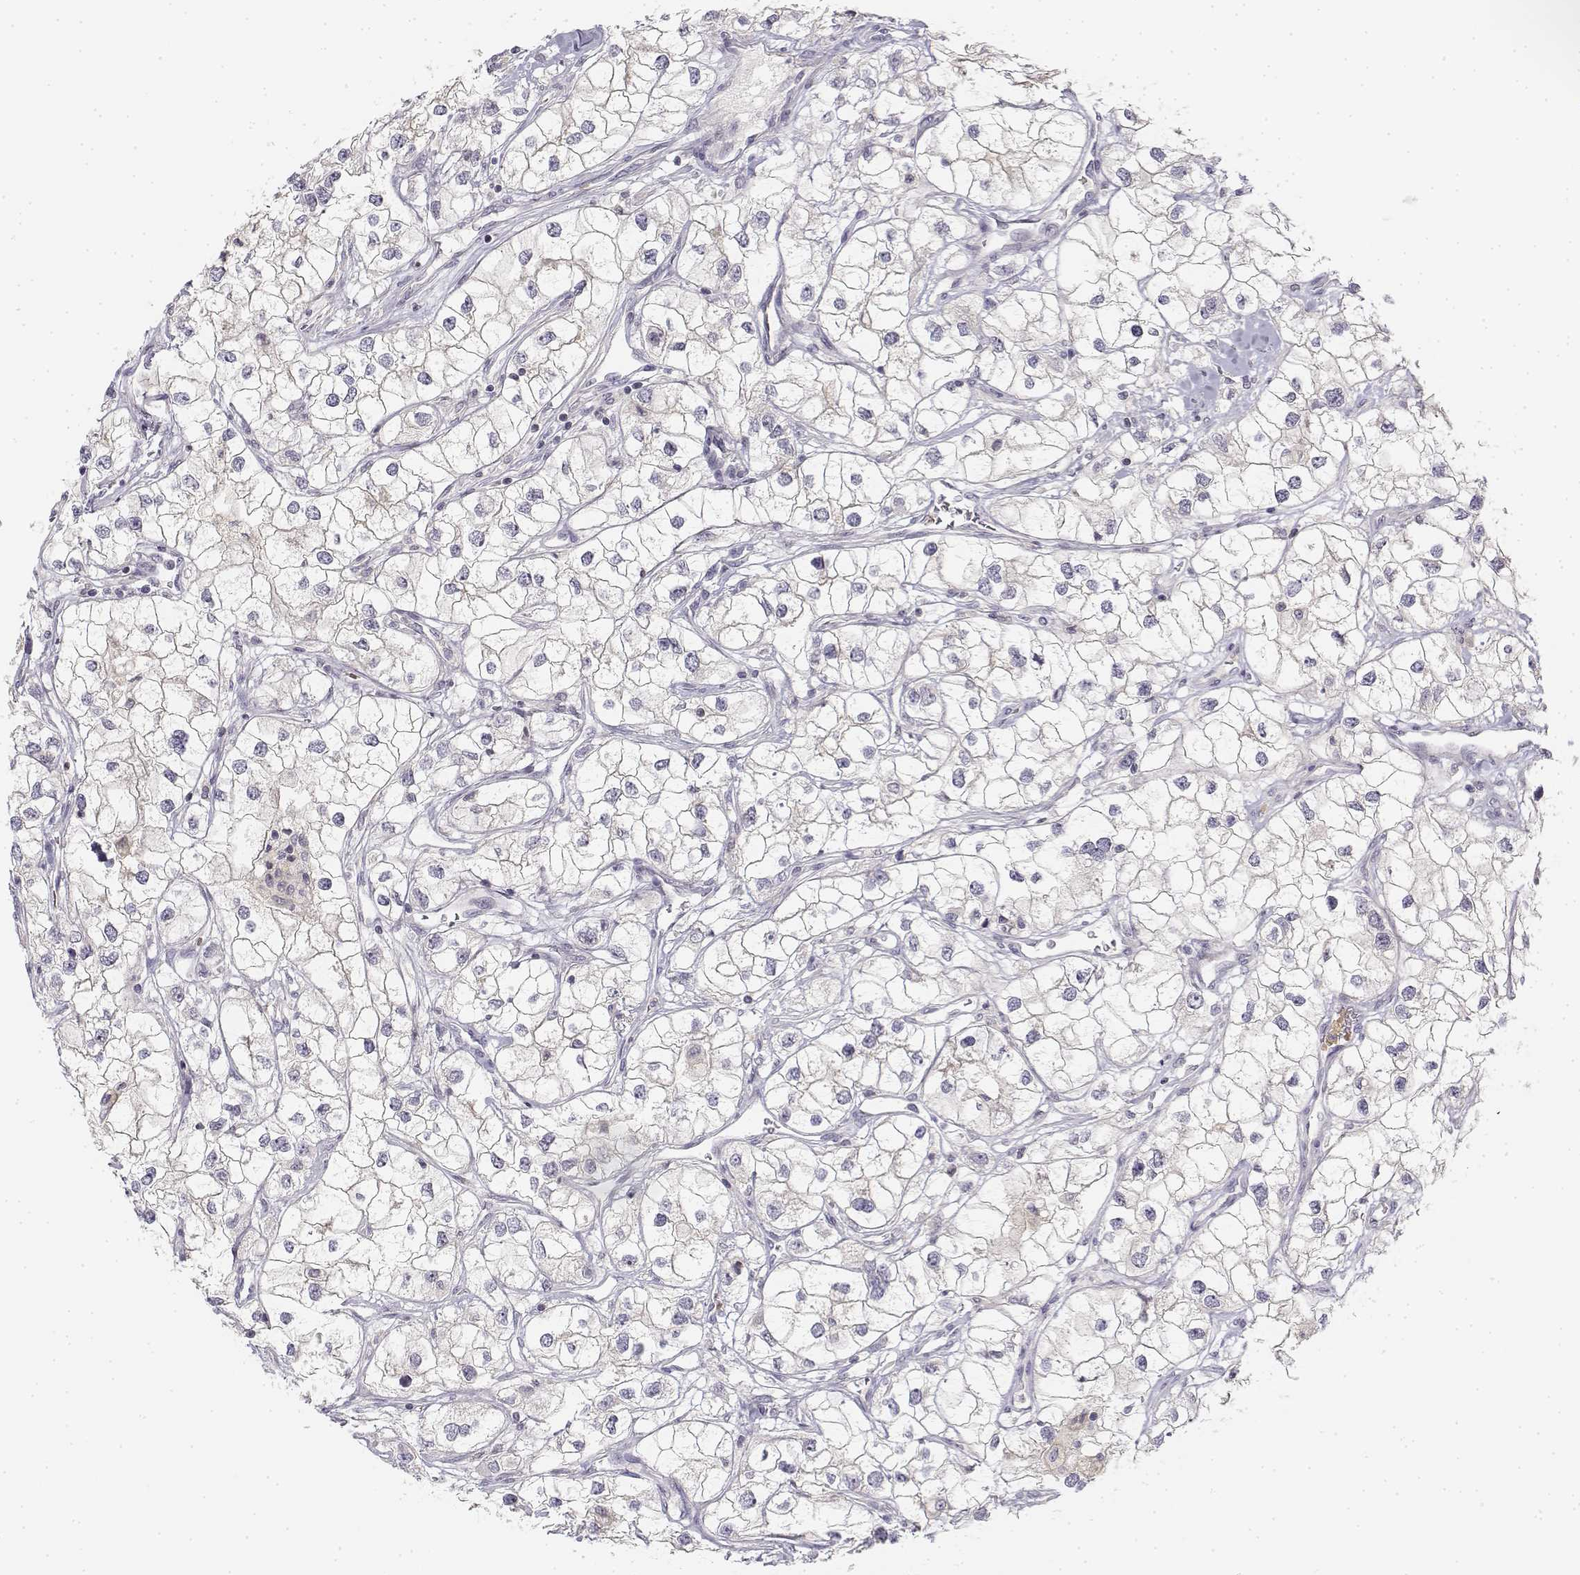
{"staining": {"intensity": "negative", "quantity": "none", "location": "none"}, "tissue": "renal cancer", "cell_type": "Tumor cells", "image_type": "cancer", "snomed": [{"axis": "morphology", "description": "Adenocarcinoma, NOS"}, {"axis": "topography", "description": "Kidney"}], "caption": "This is an immunohistochemistry photomicrograph of renal cancer. There is no positivity in tumor cells.", "gene": "GLIPR1L2", "patient": {"sex": "male", "age": 59}}